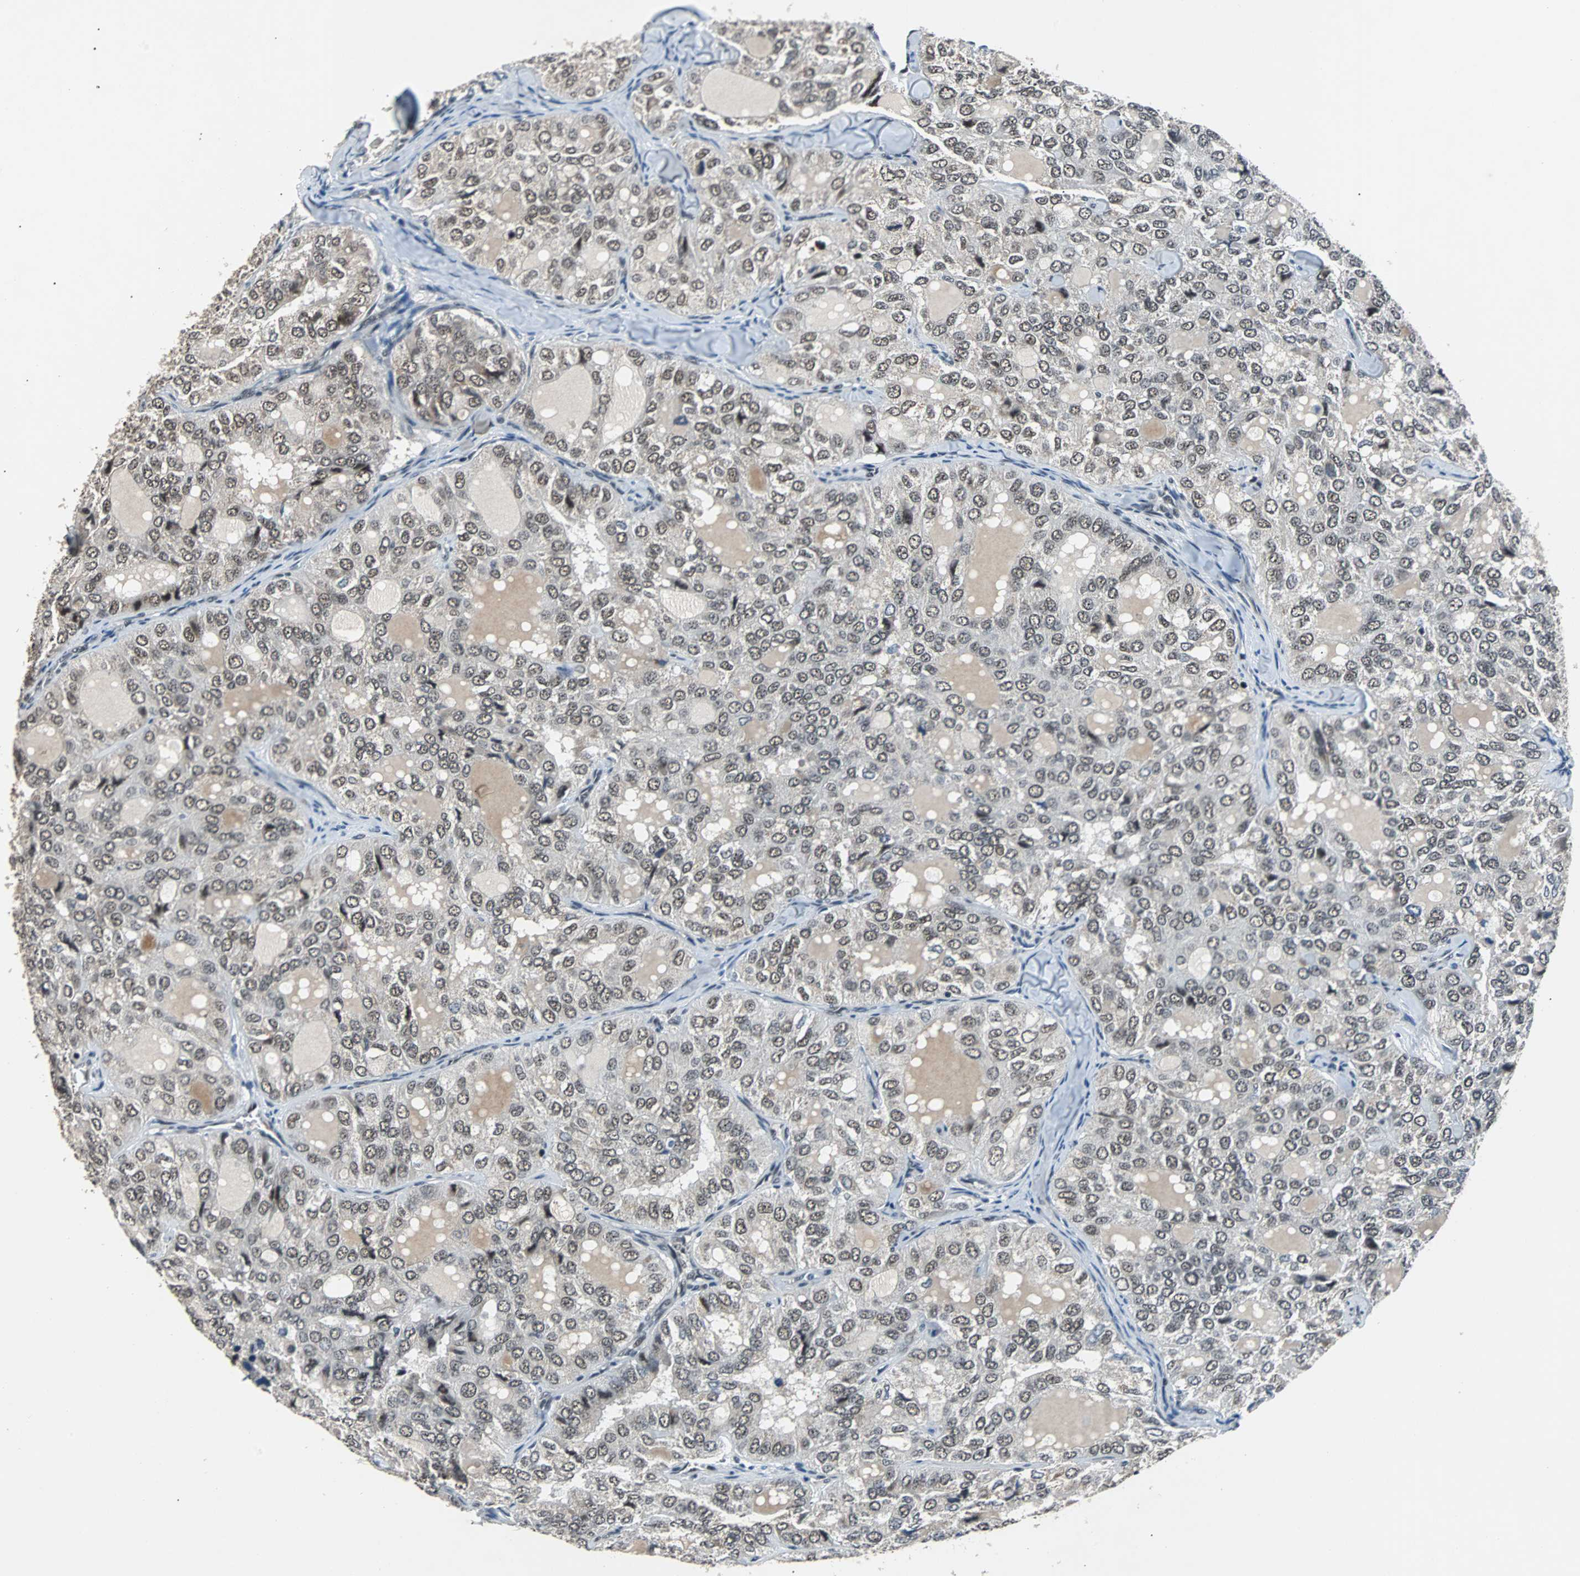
{"staining": {"intensity": "weak", "quantity": "<25%", "location": "nuclear"}, "tissue": "thyroid cancer", "cell_type": "Tumor cells", "image_type": "cancer", "snomed": [{"axis": "morphology", "description": "Follicular adenoma carcinoma, NOS"}, {"axis": "topography", "description": "Thyroid gland"}], "caption": "An immunohistochemistry histopathology image of follicular adenoma carcinoma (thyroid) is shown. There is no staining in tumor cells of follicular adenoma carcinoma (thyroid).", "gene": "USP28", "patient": {"sex": "male", "age": 75}}